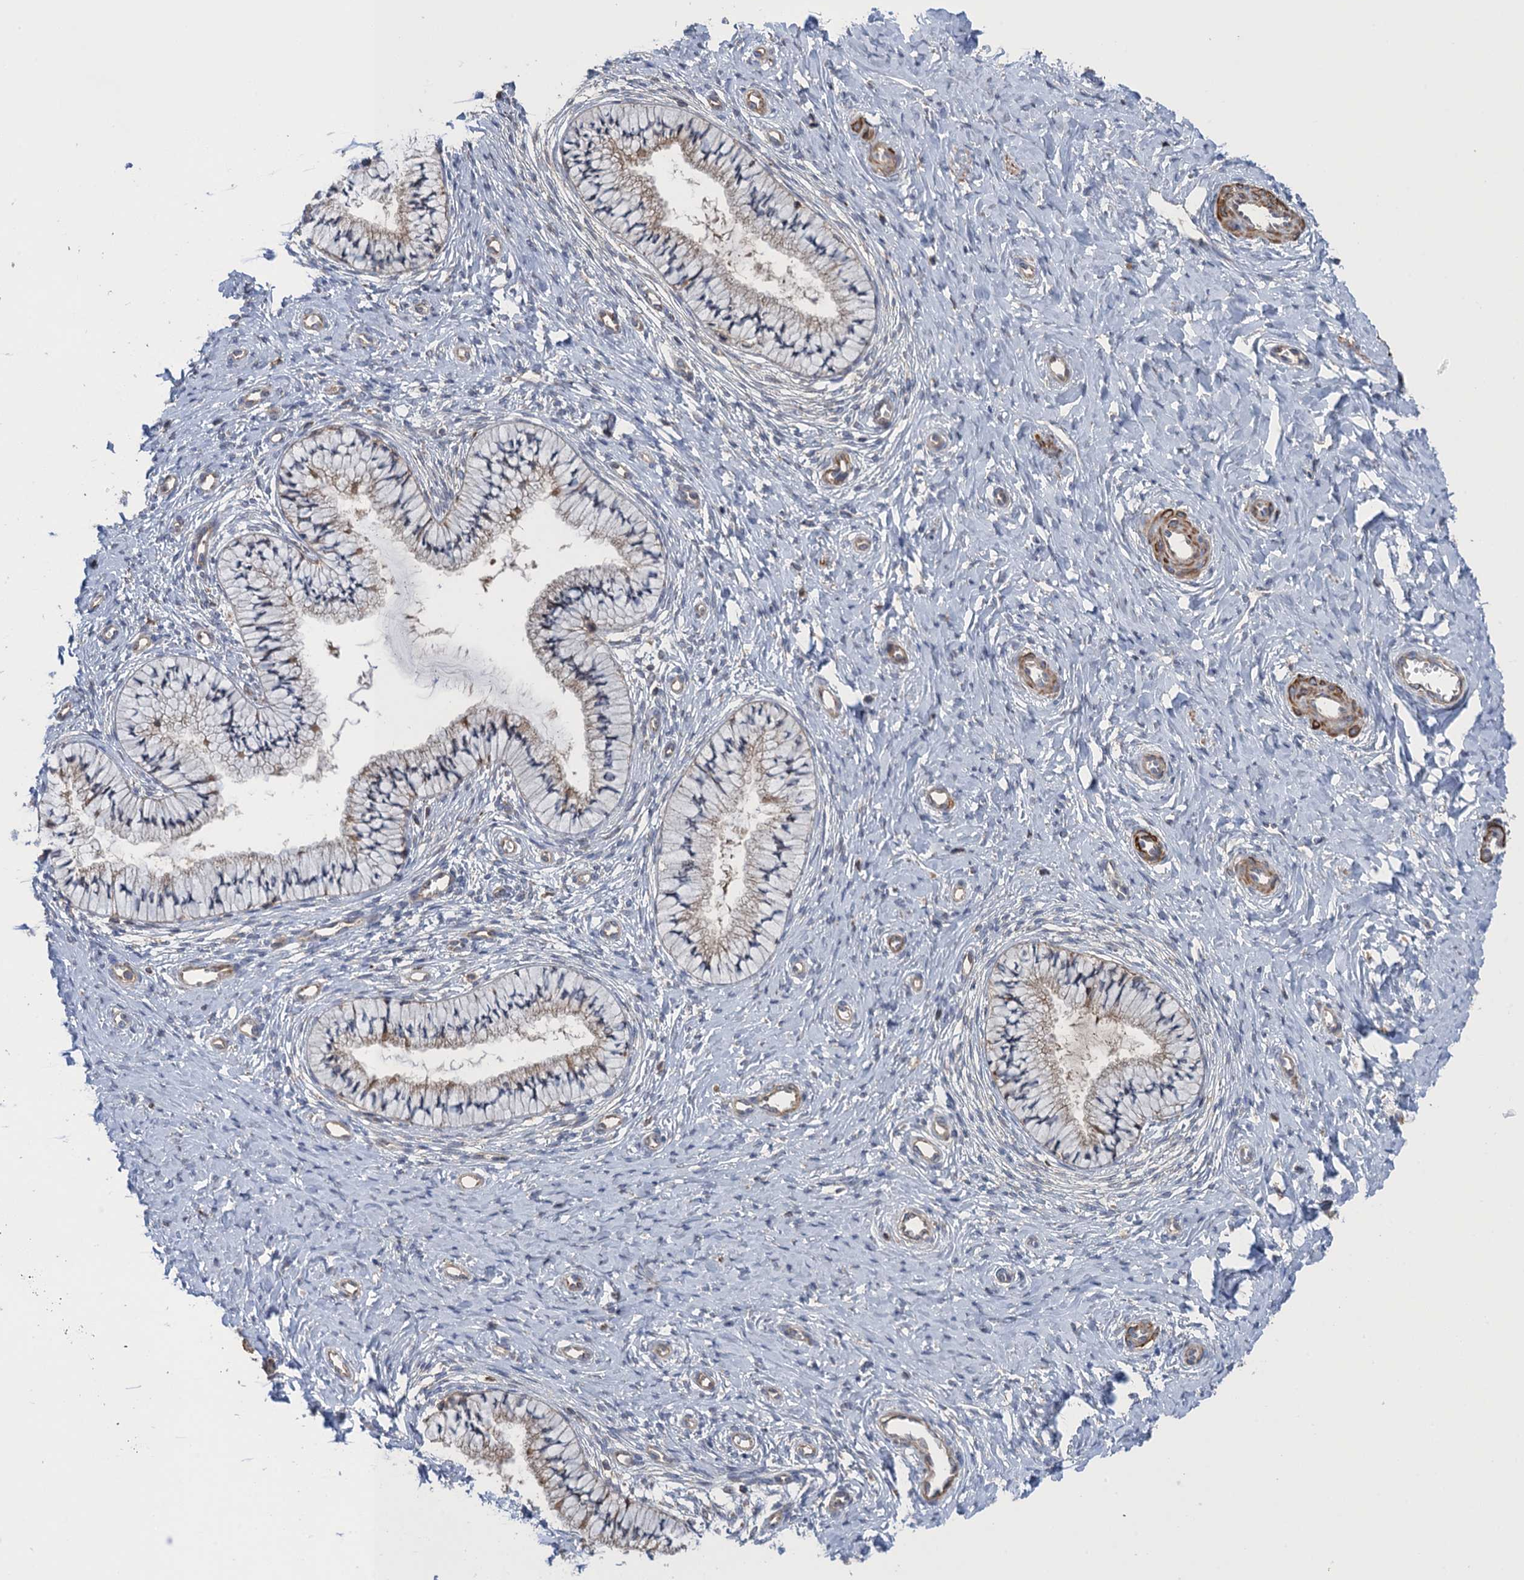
{"staining": {"intensity": "moderate", "quantity": "25%-75%", "location": "cytoplasmic/membranous"}, "tissue": "cervix", "cell_type": "Glandular cells", "image_type": "normal", "snomed": [{"axis": "morphology", "description": "Normal tissue, NOS"}, {"axis": "topography", "description": "Cervix"}], "caption": "Protein expression analysis of unremarkable cervix exhibits moderate cytoplasmic/membranous positivity in approximately 25%-75% of glandular cells. (DAB (3,3'-diaminobenzidine) IHC with brightfield microscopy, high magnification).", "gene": "WDR88", "patient": {"sex": "female", "age": 36}}